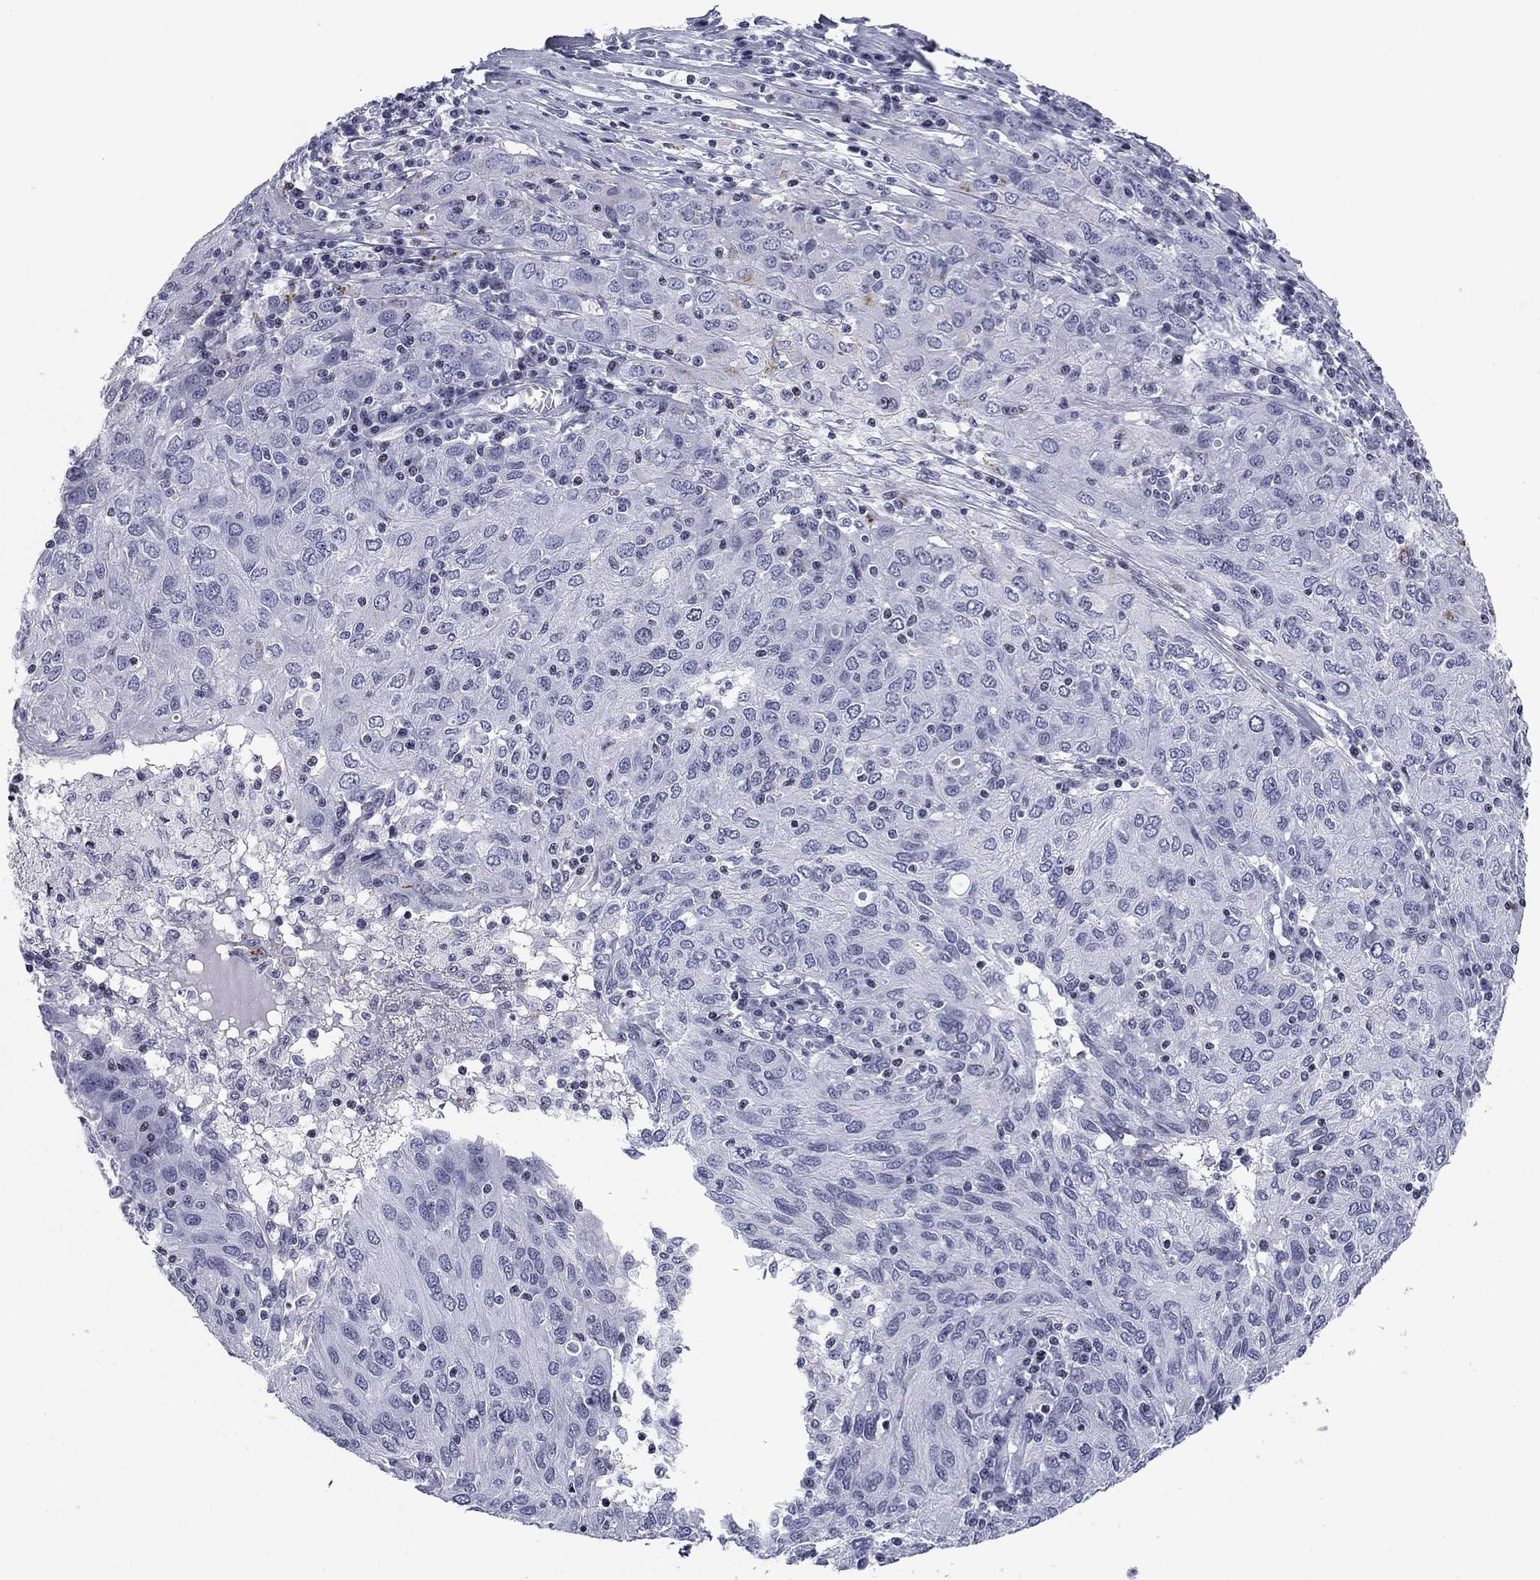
{"staining": {"intensity": "negative", "quantity": "none", "location": "none"}, "tissue": "ovarian cancer", "cell_type": "Tumor cells", "image_type": "cancer", "snomed": [{"axis": "morphology", "description": "Carcinoma, endometroid"}, {"axis": "topography", "description": "Ovary"}], "caption": "DAB (3,3'-diaminobenzidine) immunohistochemical staining of human endometroid carcinoma (ovarian) demonstrates no significant expression in tumor cells.", "gene": "CCDC144A", "patient": {"sex": "female", "age": 50}}